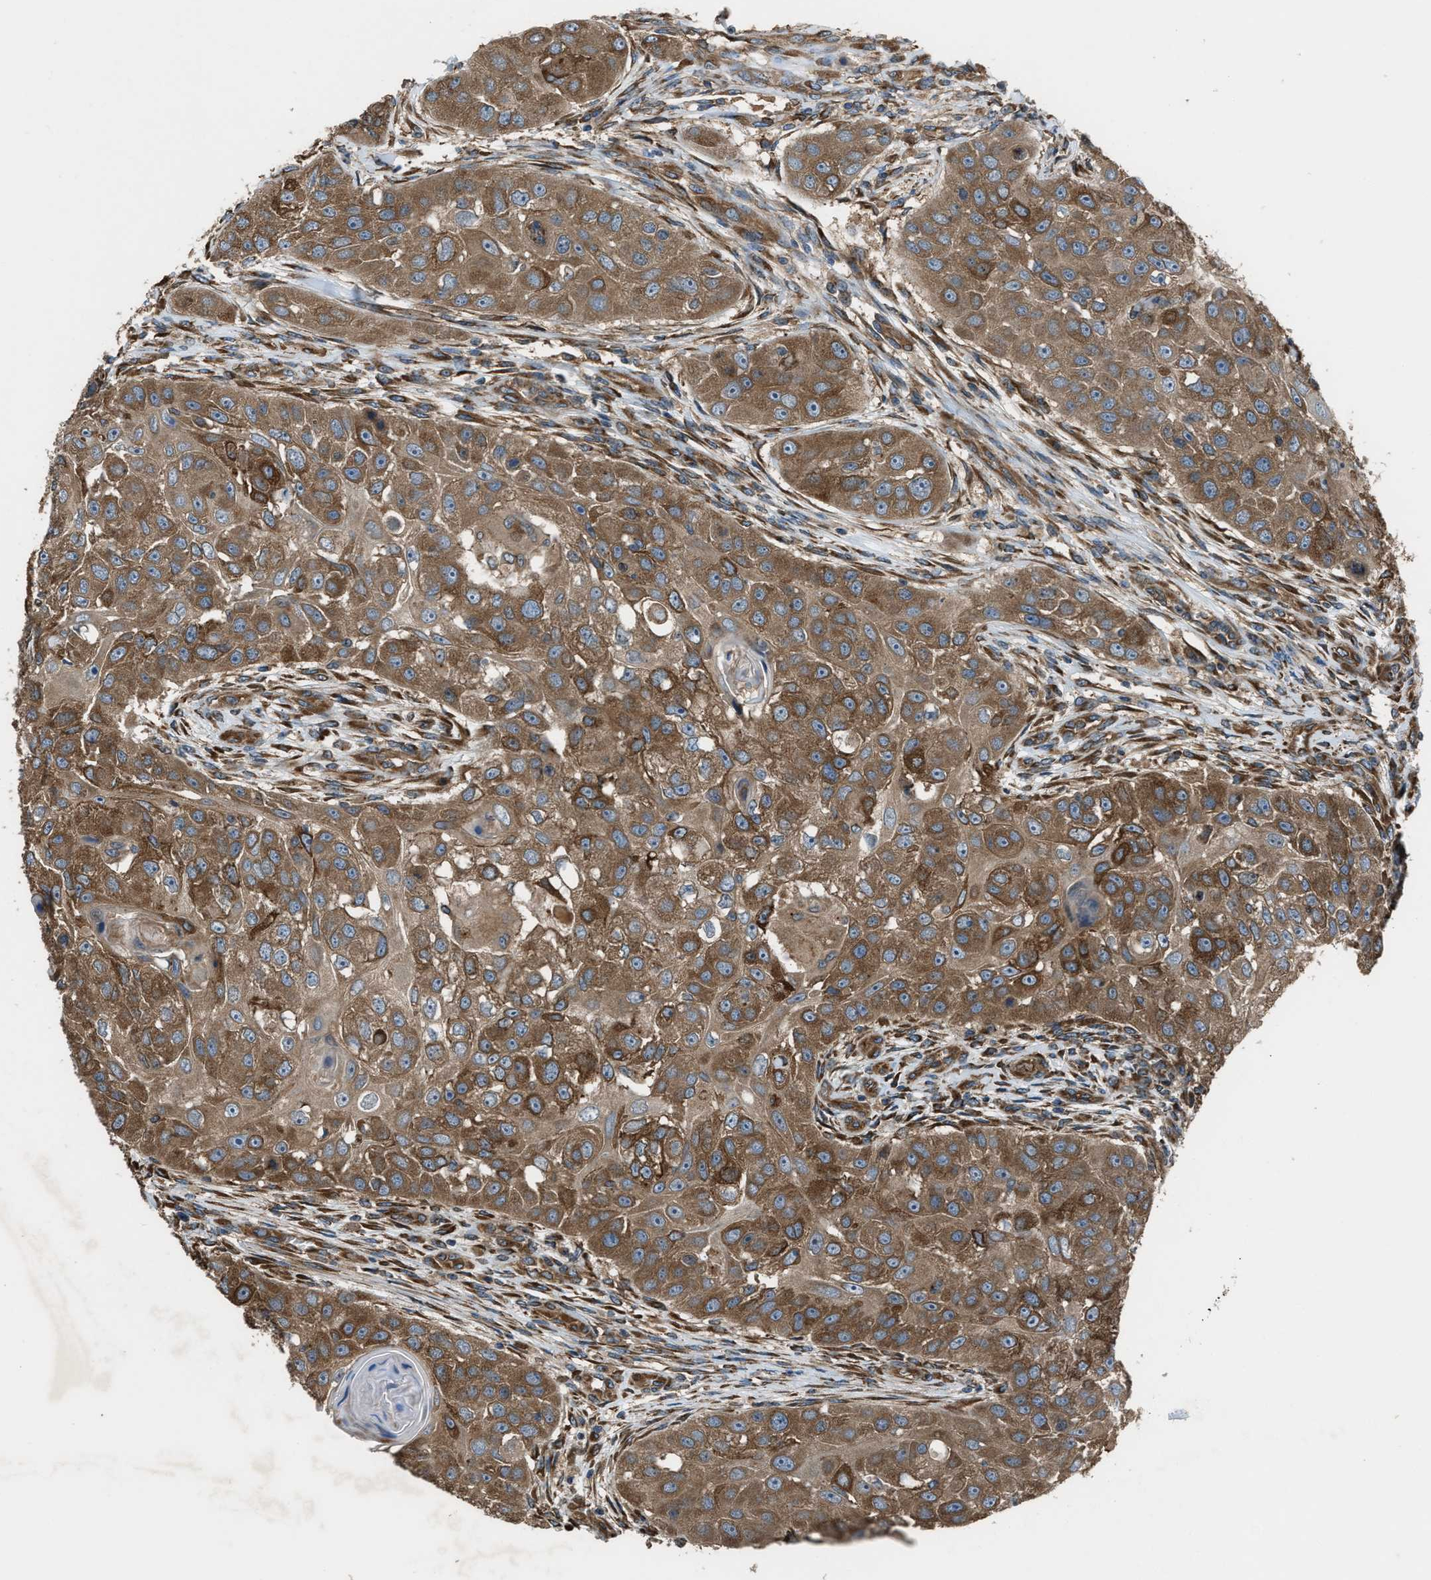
{"staining": {"intensity": "moderate", "quantity": ">75%", "location": "cytoplasmic/membranous"}, "tissue": "head and neck cancer", "cell_type": "Tumor cells", "image_type": "cancer", "snomed": [{"axis": "morphology", "description": "Normal tissue, NOS"}, {"axis": "morphology", "description": "Squamous cell carcinoma, NOS"}, {"axis": "topography", "description": "Skeletal muscle"}, {"axis": "topography", "description": "Head-Neck"}], "caption": "The immunohistochemical stain shows moderate cytoplasmic/membranous expression in tumor cells of squamous cell carcinoma (head and neck) tissue.", "gene": "TRPC1", "patient": {"sex": "male", "age": 51}}